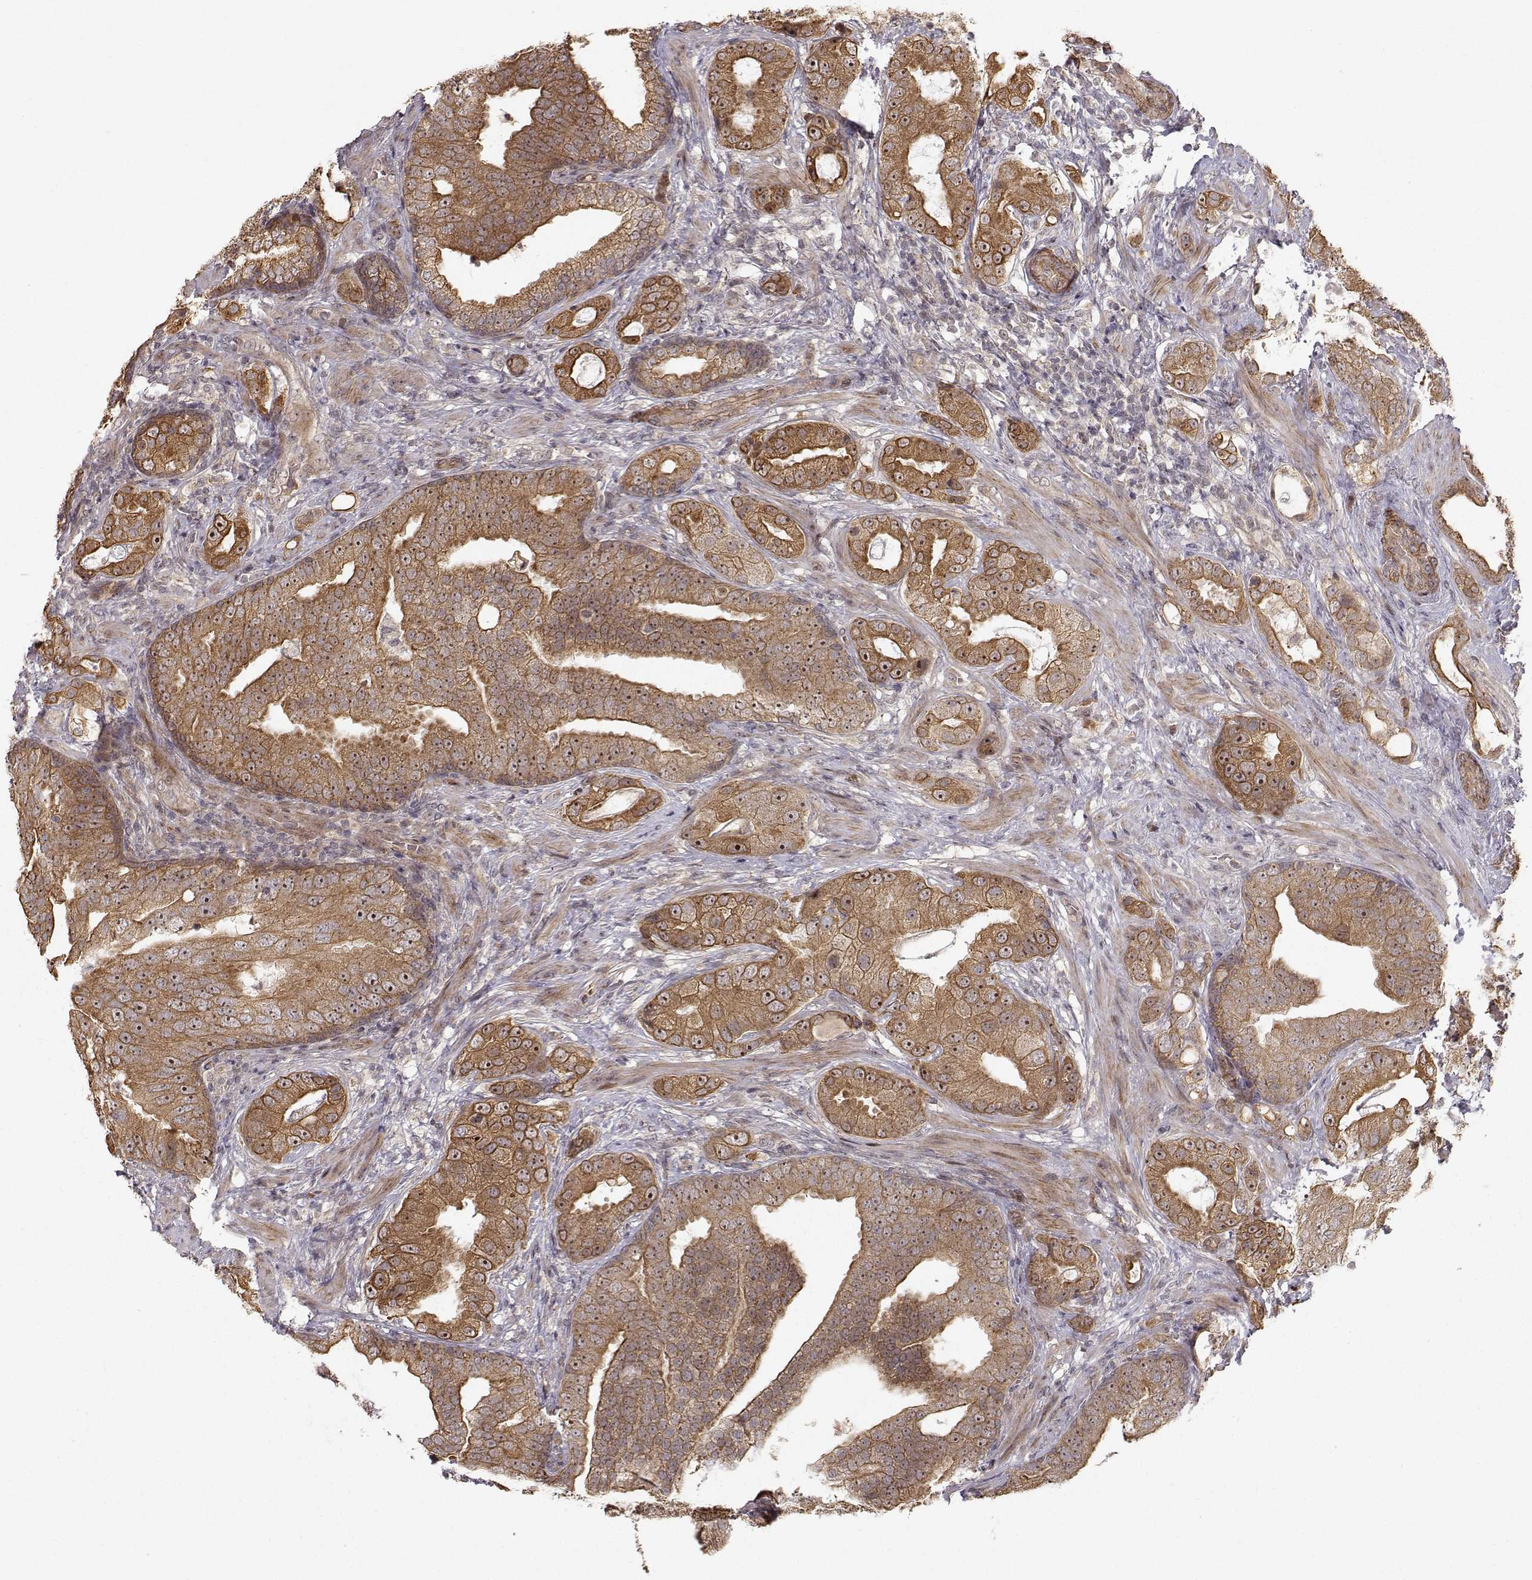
{"staining": {"intensity": "strong", "quantity": "25%-75%", "location": "cytoplasmic/membranous"}, "tissue": "prostate cancer", "cell_type": "Tumor cells", "image_type": "cancer", "snomed": [{"axis": "morphology", "description": "Adenocarcinoma, NOS"}, {"axis": "topography", "description": "Prostate"}], "caption": "This micrograph demonstrates prostate cancer (adenocarcinoma) stained with immunohistochemistry to label a protein in brown. The cytoplasmic/membranous of tumor cells show strong positivity for the protein. Nuclei are counter-stained blue.", "gene": "APC", "patient": {"sex": "male", "age": 57}}